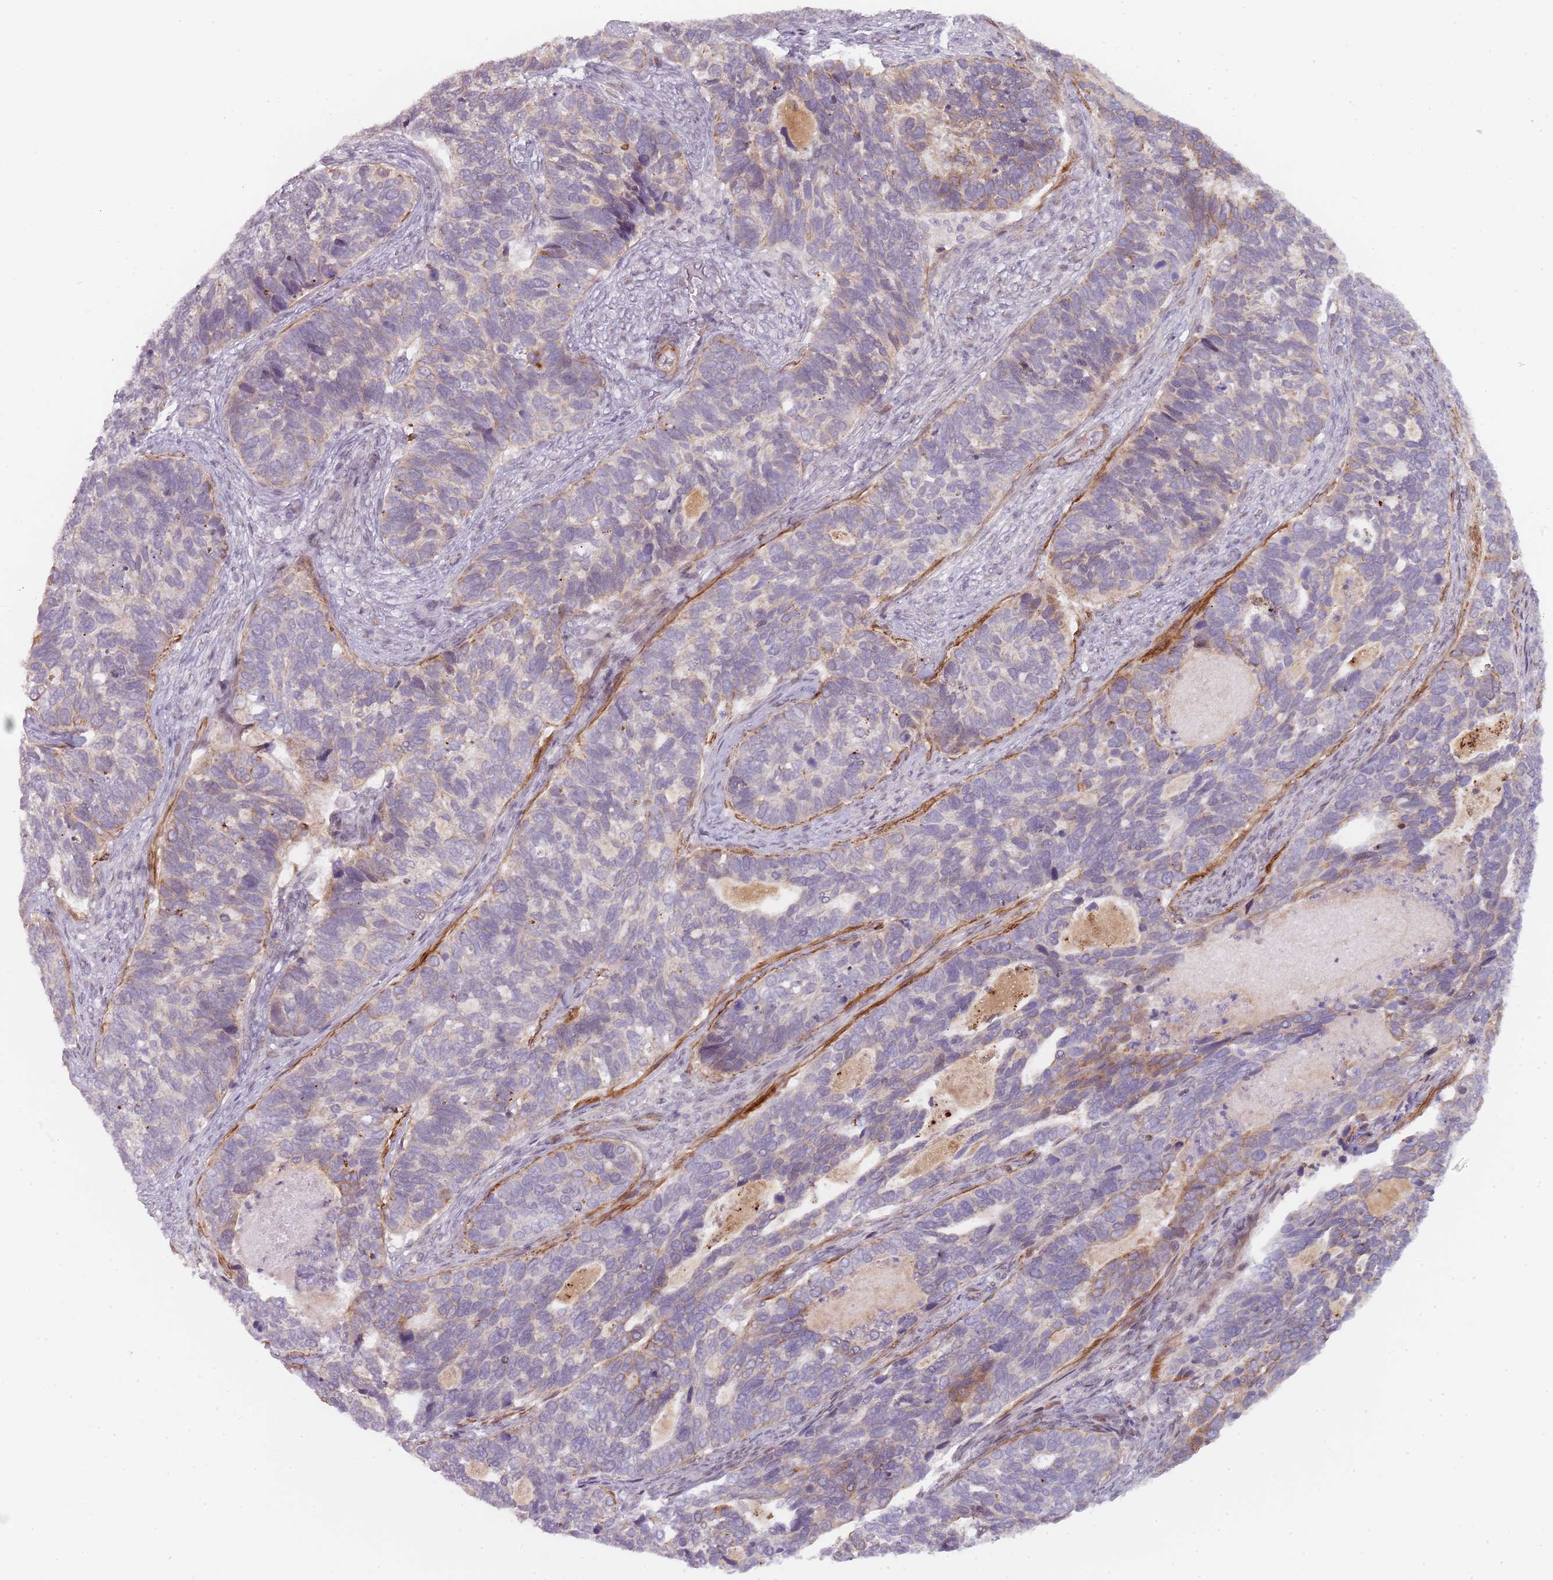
{"staining": {"intensity": "negative", "quantity": "none", "location": "none"}, "tissue": "cervical cancer", "cell_type": "Tumor cells", "image_type": "cancer", "snomed": [{"axis": "morphology", "description": "Squamous cell carcinoma, NOS"}, {"axis": "topography", "description": "Cervix"}], "caption": "Immunohistochemistry micrograph of neoplastic tissue: cervical cancer stained with DAB demonstrates no significant protein staining in tumor cells. Nuclei are stained in blue.", "gene": "RPS6KA2", "patient": {"sex": "female", "age": 38}}